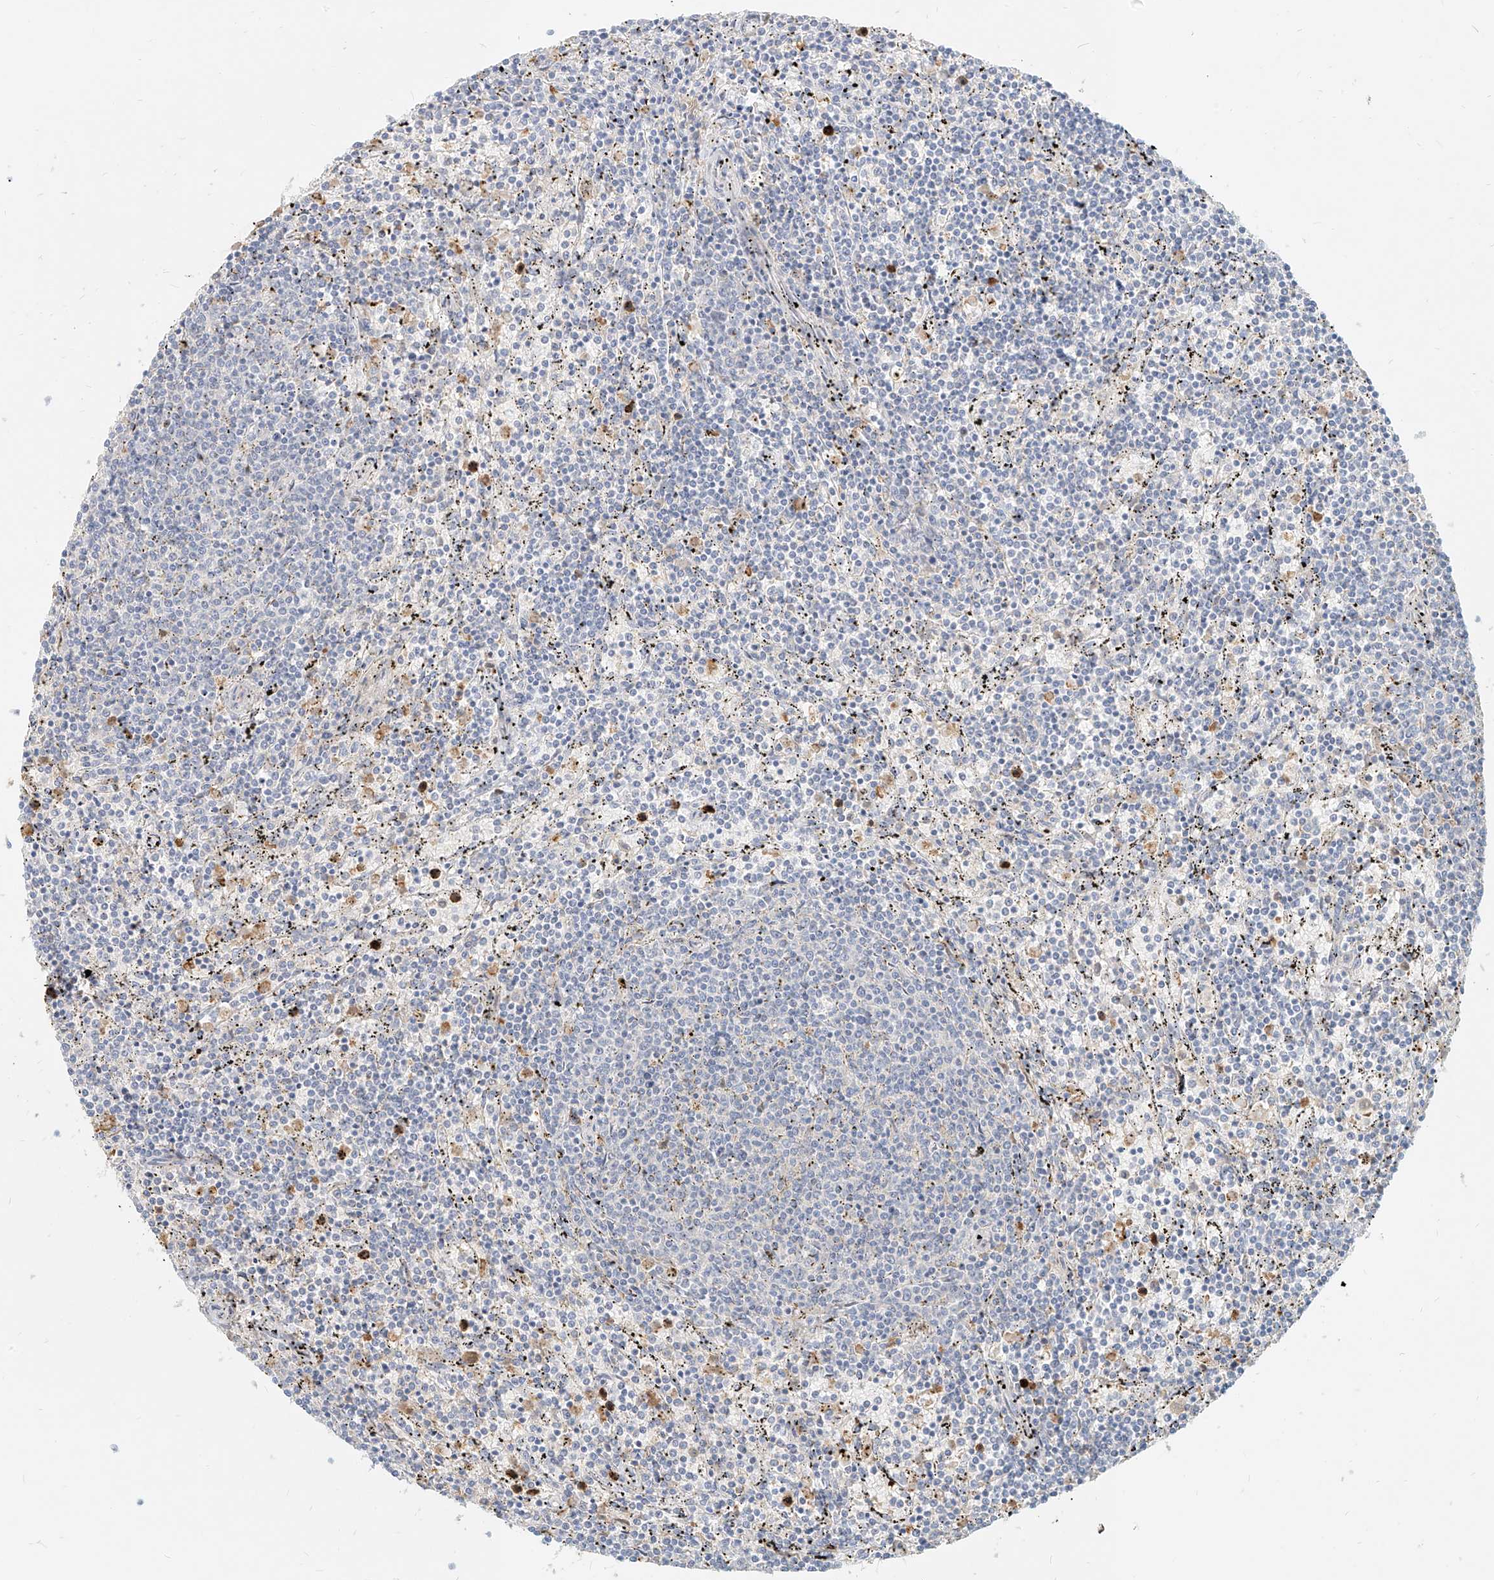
{"staining": {"intensity": "negative", "quantity": "none", "location": "none"}, "tissue": "lymphoma", "cell_type": "Tumor cells", "image_type": "cancer", "snomed": [{"axis": "morphology", "description": "Malignant lymphoma, non-Hodgkin's type, Low grade"}, {"axis": "topography", "description": "Spleen"}], "caption": "Tumor cells are negative for protein expression in human low-grade malignant lymphoma, non-Hodgkin's type.", "gene": "PGD", "patient": {"sex": "female", "age": 50}}